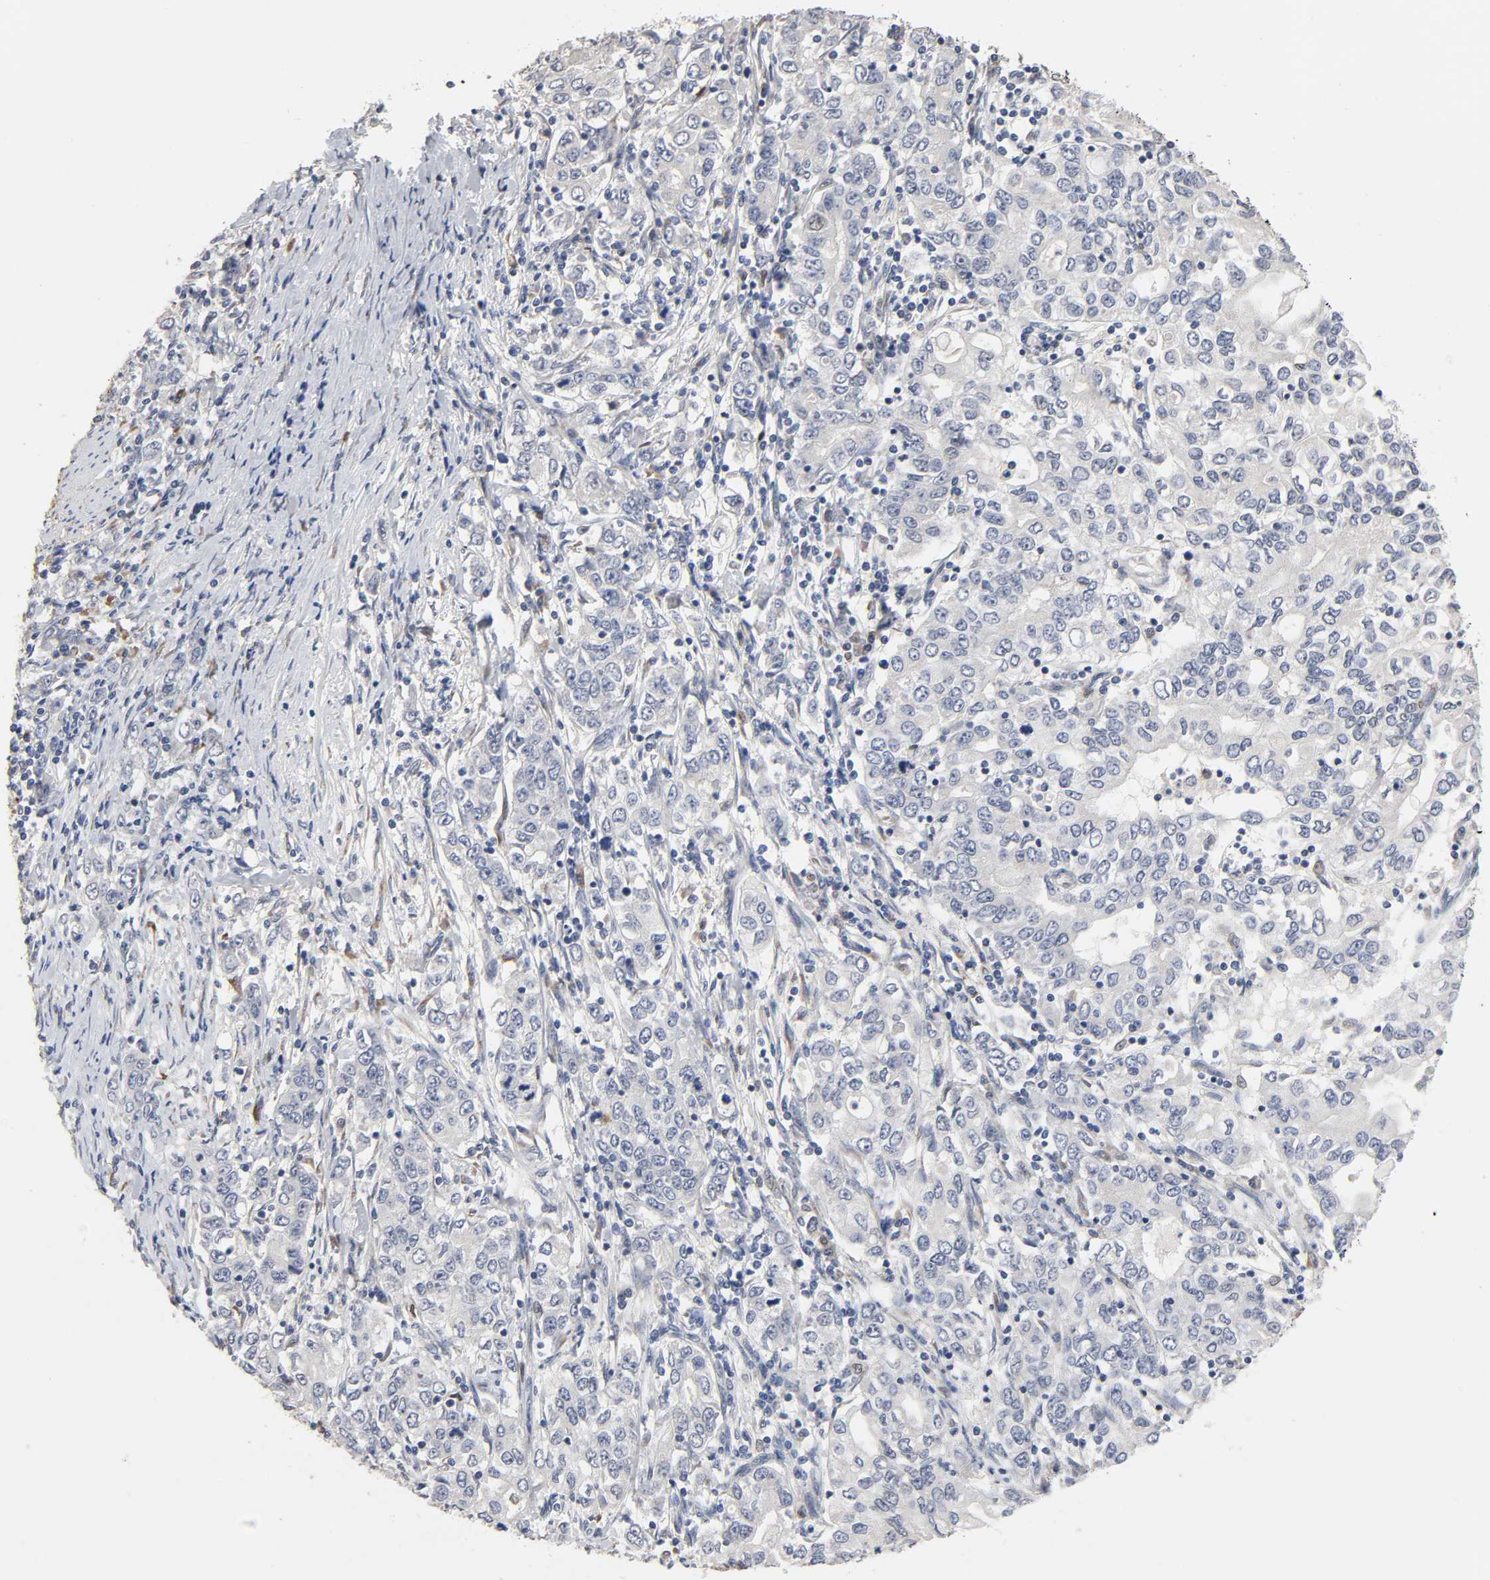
{"staining": {"intensity": "negative", "quantity": "none", "location": "none"}, "tissue": "stomach cancer", "cell_type": "Tumor cells", "image_type": "cancer", "snomed": [{"axis": "morphology", "description": "Adenocarcinoma, NOS"}, {"axis": "topography", "description": "Stomach, lower"}], "caption": "Immunohistochemistry (IHC) of stomach cancer (adenocarcinoma) demonstrates no positivity in tumor cells.", "gene": "HDLBP", "patient": {"sex": "female", "age": 72}}